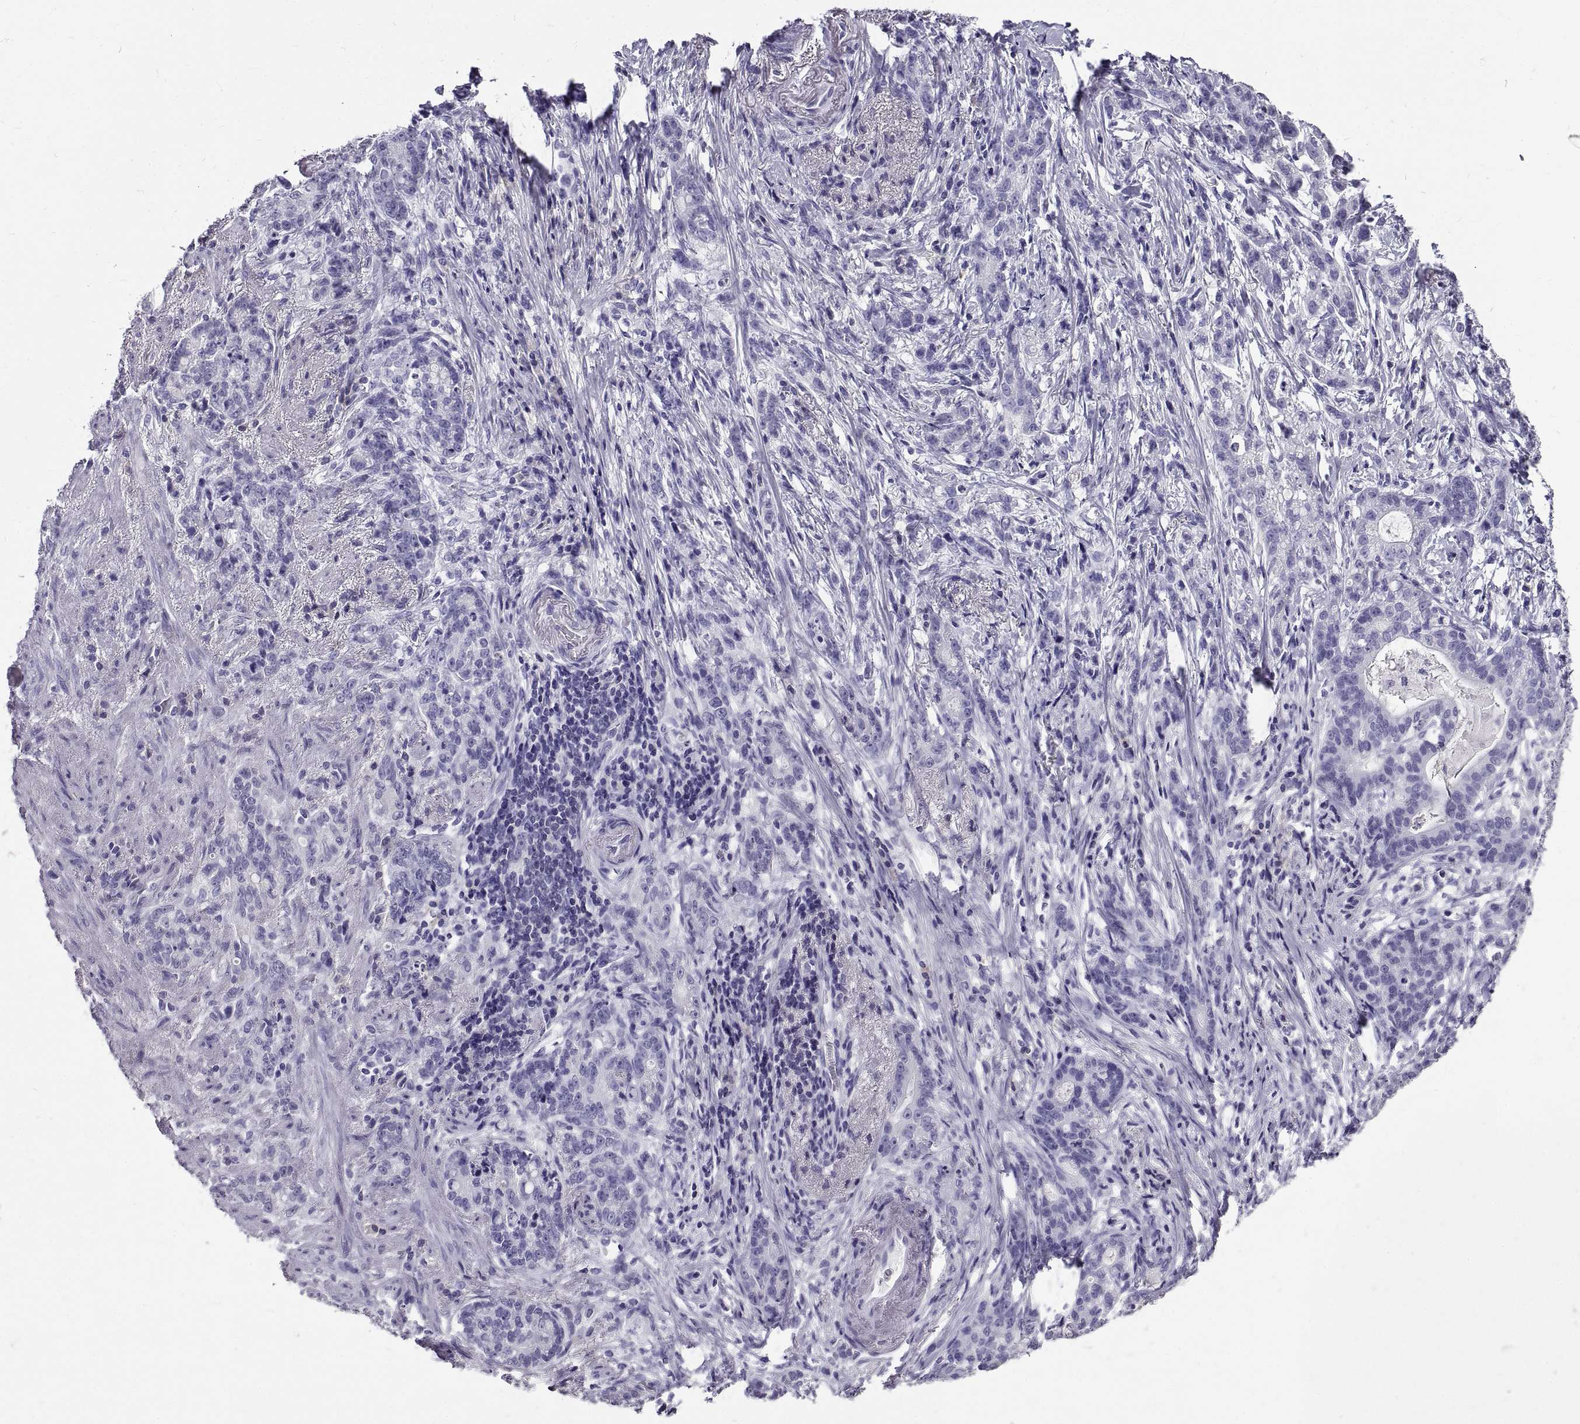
{"staining": {"intensity": "negative", "quantity": "none", "location": "none"}, "tissue": "stomach cancer", "cell_type": "Tumor cells", "image_type": "cancer", "snomed": [{"axis": "morphology", "description": "Adenocarcinoma, NOS"}, {"axis": "topography", "description": "Stomach, lower"}], "caption": "Tumor cells are negative for protein expression in human stomach cancer (adenocarcinoma).", "gene": "GNG12", "patient": {"sex": "male", "age": 88}}